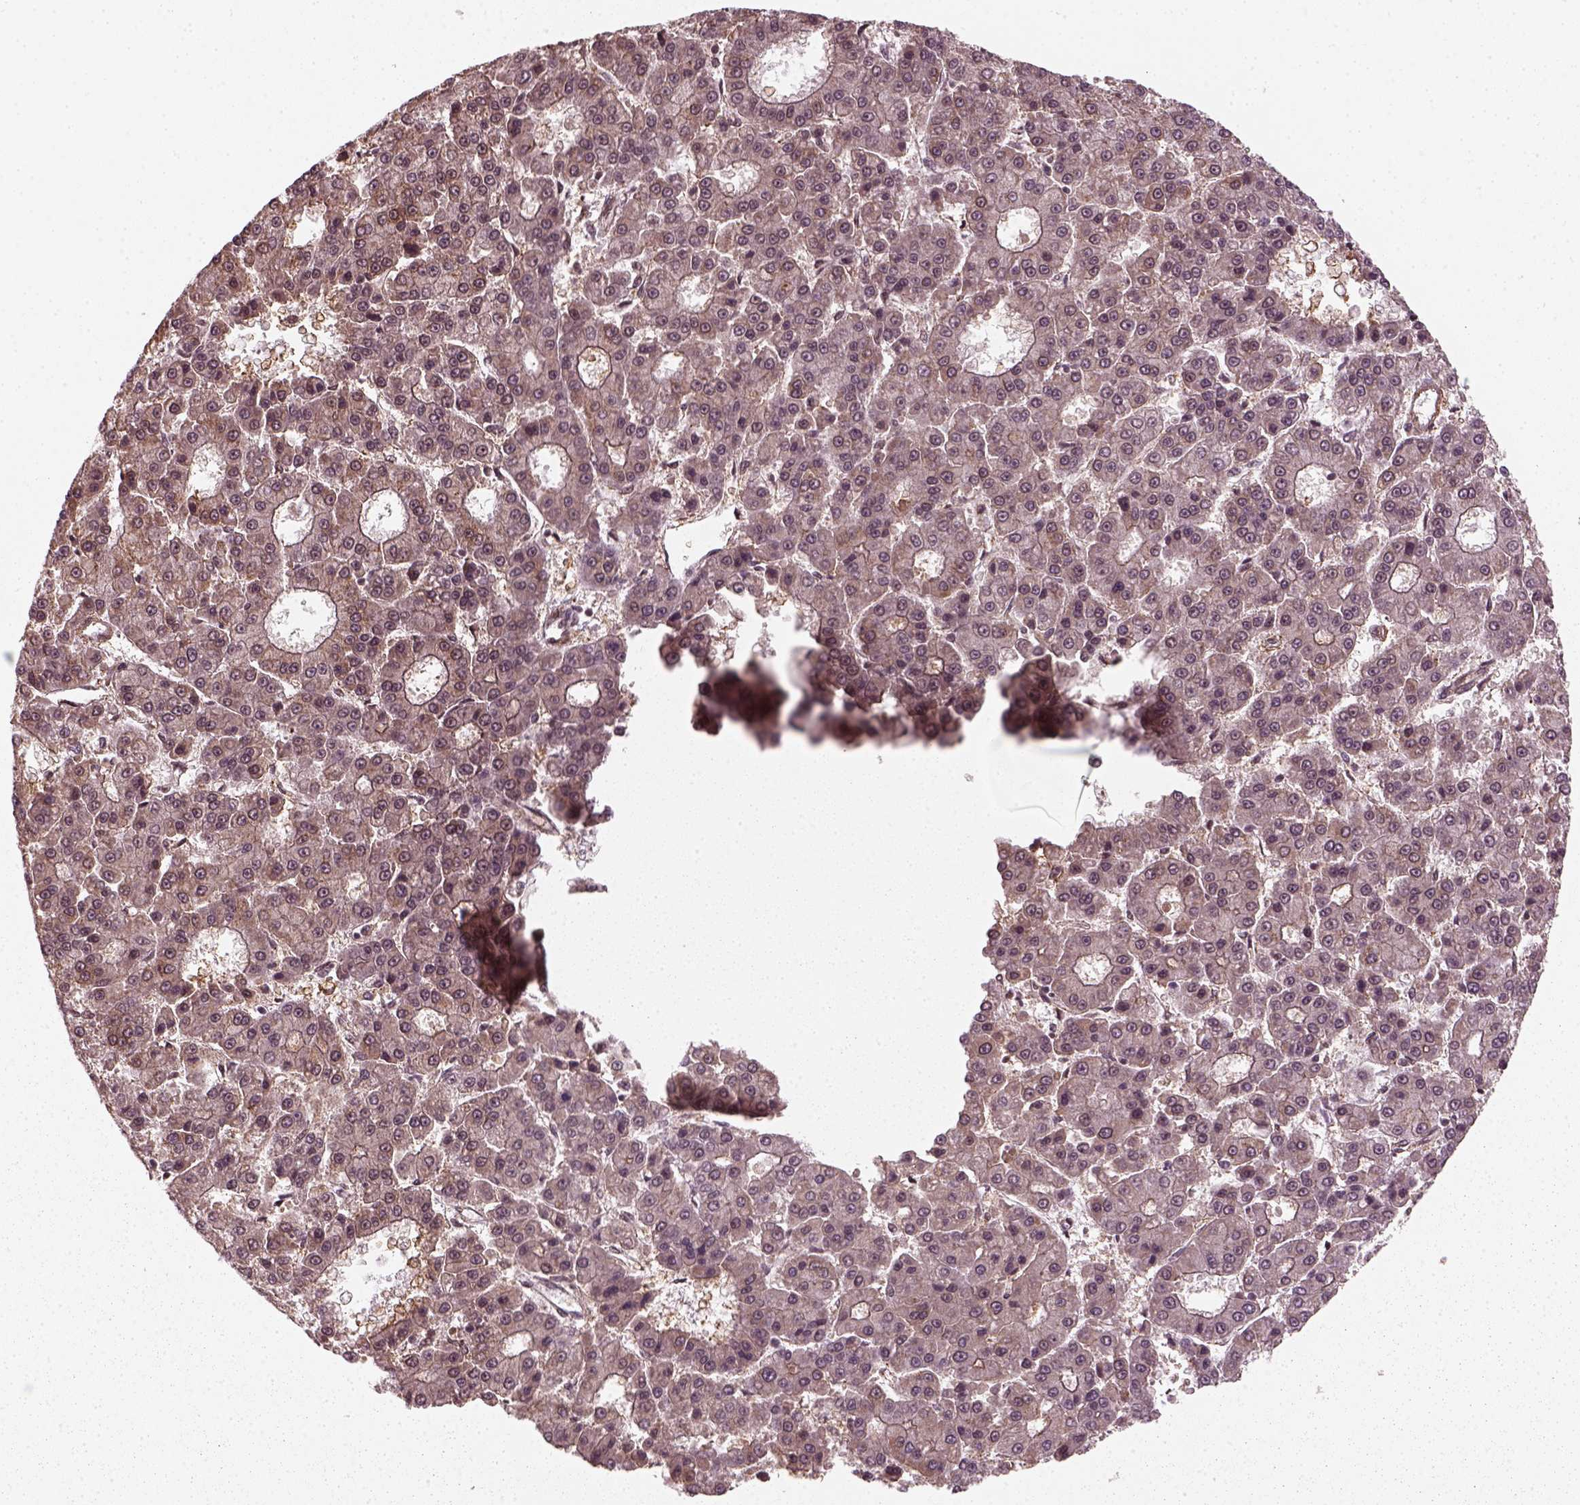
{"staining": {"intensity": "moderate", "quantity": "<25%", "location": "cytoplasmic/membranous"}, "tissue": "liver cancer", "cell_type": "Tumor cells", "image_type": "cancer", "snomed": [{"axis": "morphology", "description": "Carcinoma, Hepatocellular, NOS"}, {"axis": "topography", "description": "Liver"}], "caption": "Protein expression analysis of liver cancer (hepatocellular carcinoma) demonstrates moderate cytoplasmic/membranous positivity in approximately <25% of tumor cells.", "gene": "NUDT9", "patient": {"sex": "male", "age": 70}}